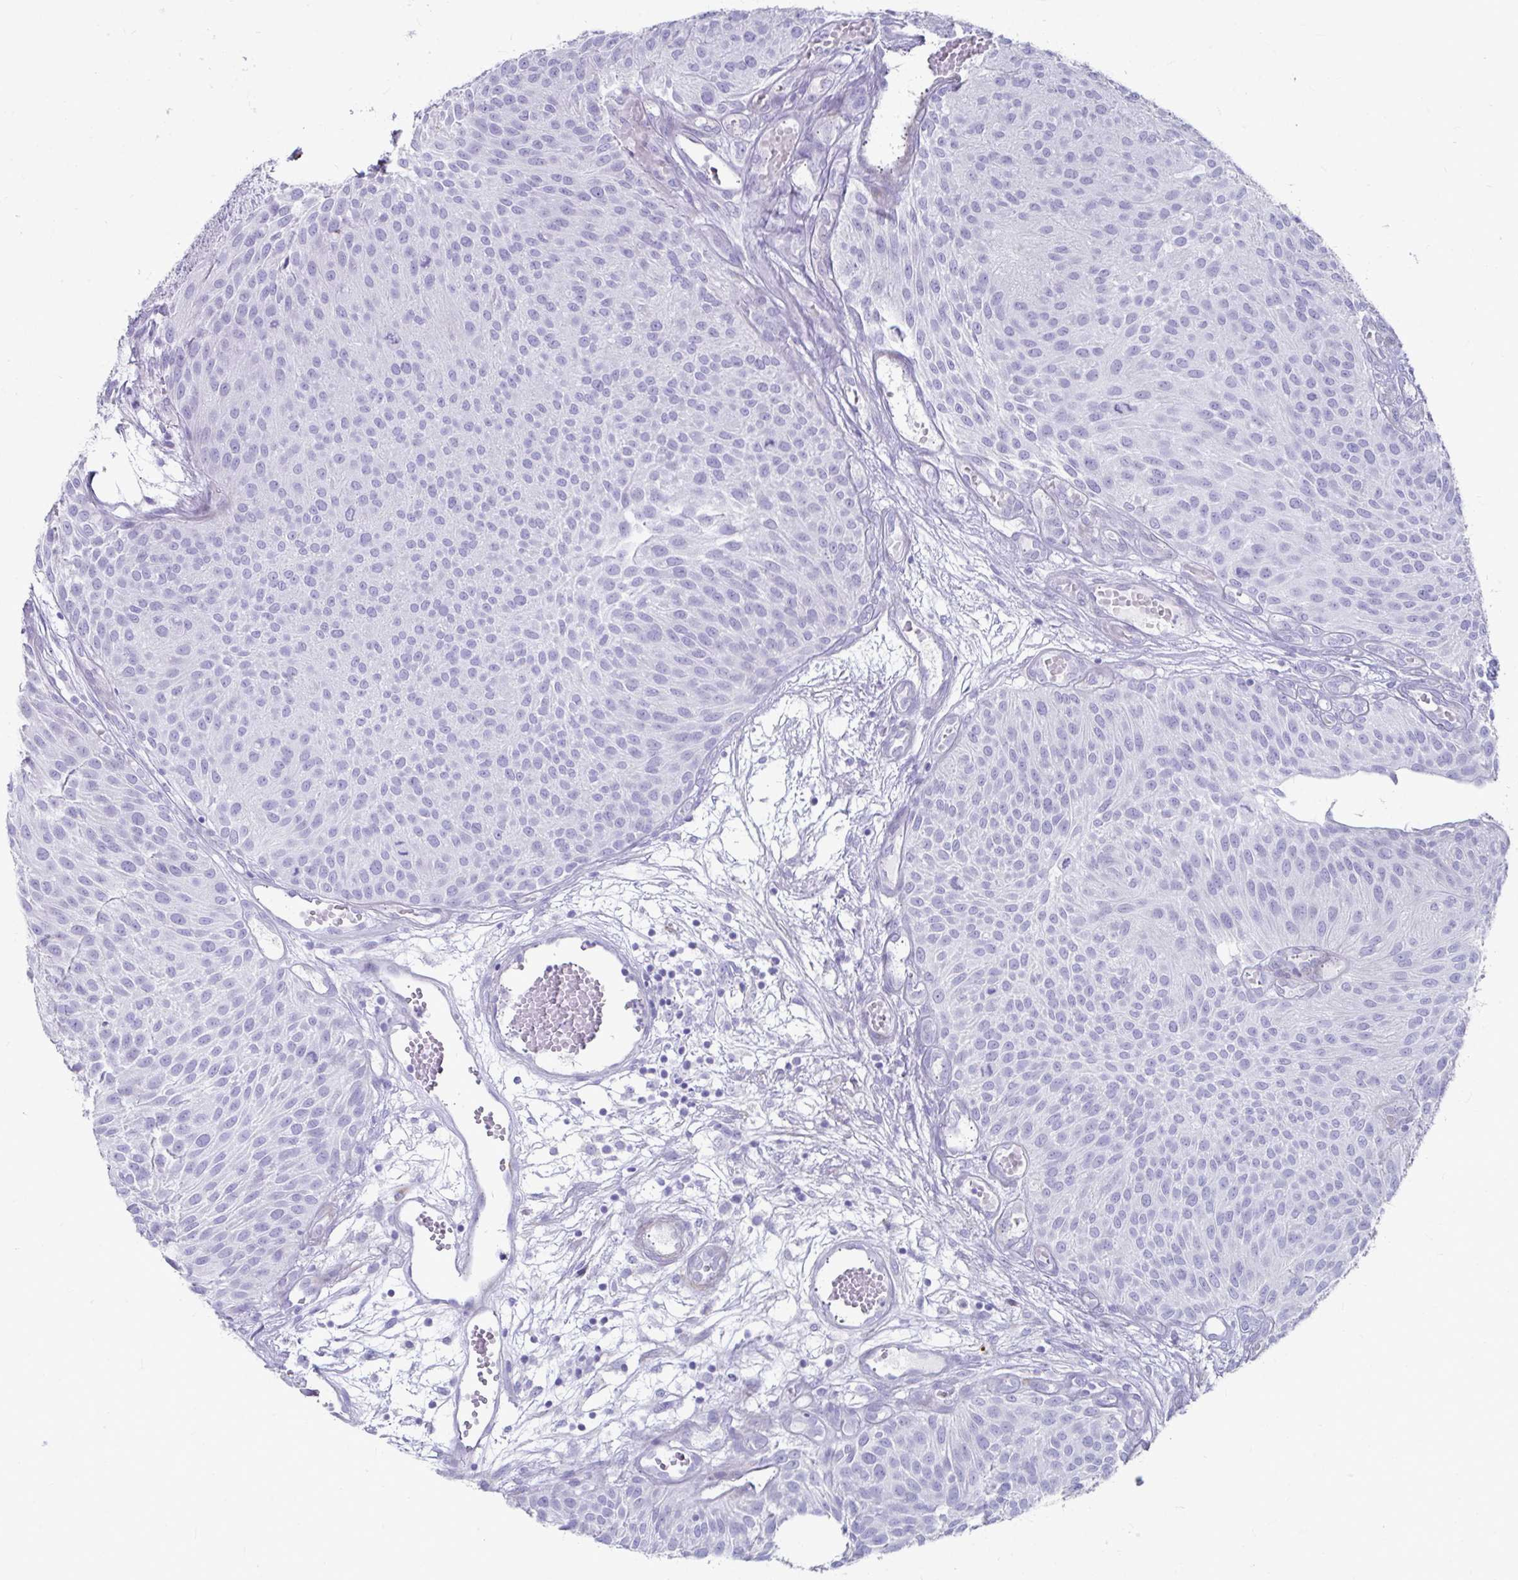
{"staining": {"intensity": "negative", "quantity": "none", "location": "none"}, "tissue": "urothelial cancer", "cell_type": "Tumor cells", "image_type": "cancer", "snomed": [{"axis": "morphology", "description": "Urothelial carcinoma, NOS"}, {"axis": "topography", "description": "Urinary bladder"}], "caption": "The image displays no staining of tumor cells in urothelial cancer.", "gene": "GRXCR2", "patient": {"sex": "male", "age": 84}}